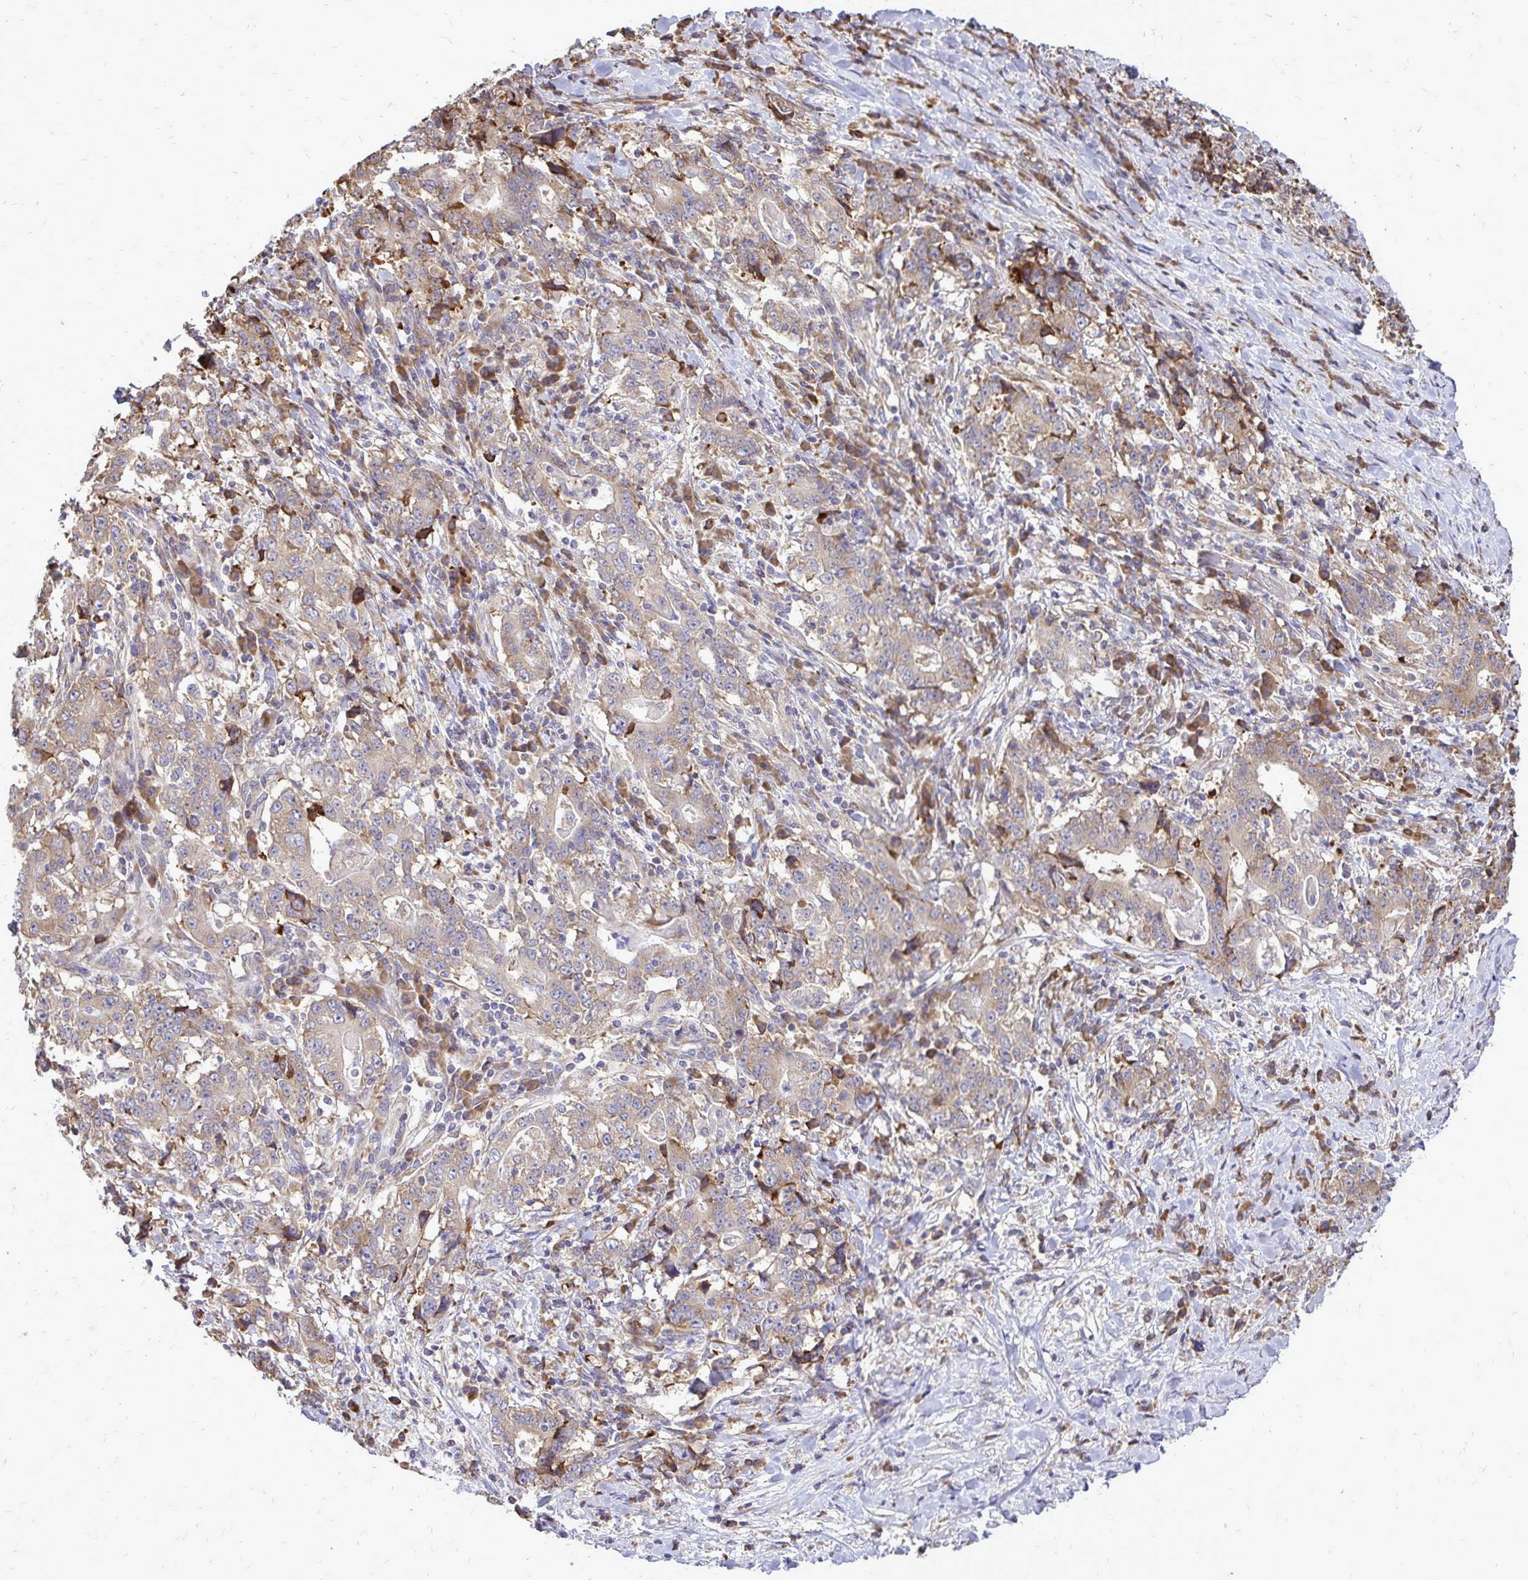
{"staining": {"intensity": "weak", "quantity": ">75%", "location": "cytoplasmic/membranous"}, "tissue": "stomach cancer", "cell_type": "Tumor cells", "image_type": "cancer", "snomed": [{"axis": "morphology", "description": "Normal tissue, NOS"}, {"axis": "morphology", "description": "Adenocarcinoma, NOS"}, {"axis": "topography", "description": "Stomach, upper"}, {"axis": "topography", "description": "Stomach"}], "caption": "A high-resolution micrograph shows immunohistochemistry staining of stomach cancer (adenocarcinoma), which exhibits weak cytoplasmic/membranous positivity in approximately >75% of tumor cells.", "gene": "RPS3", "patient": {"sex": "male", "age": 59}}